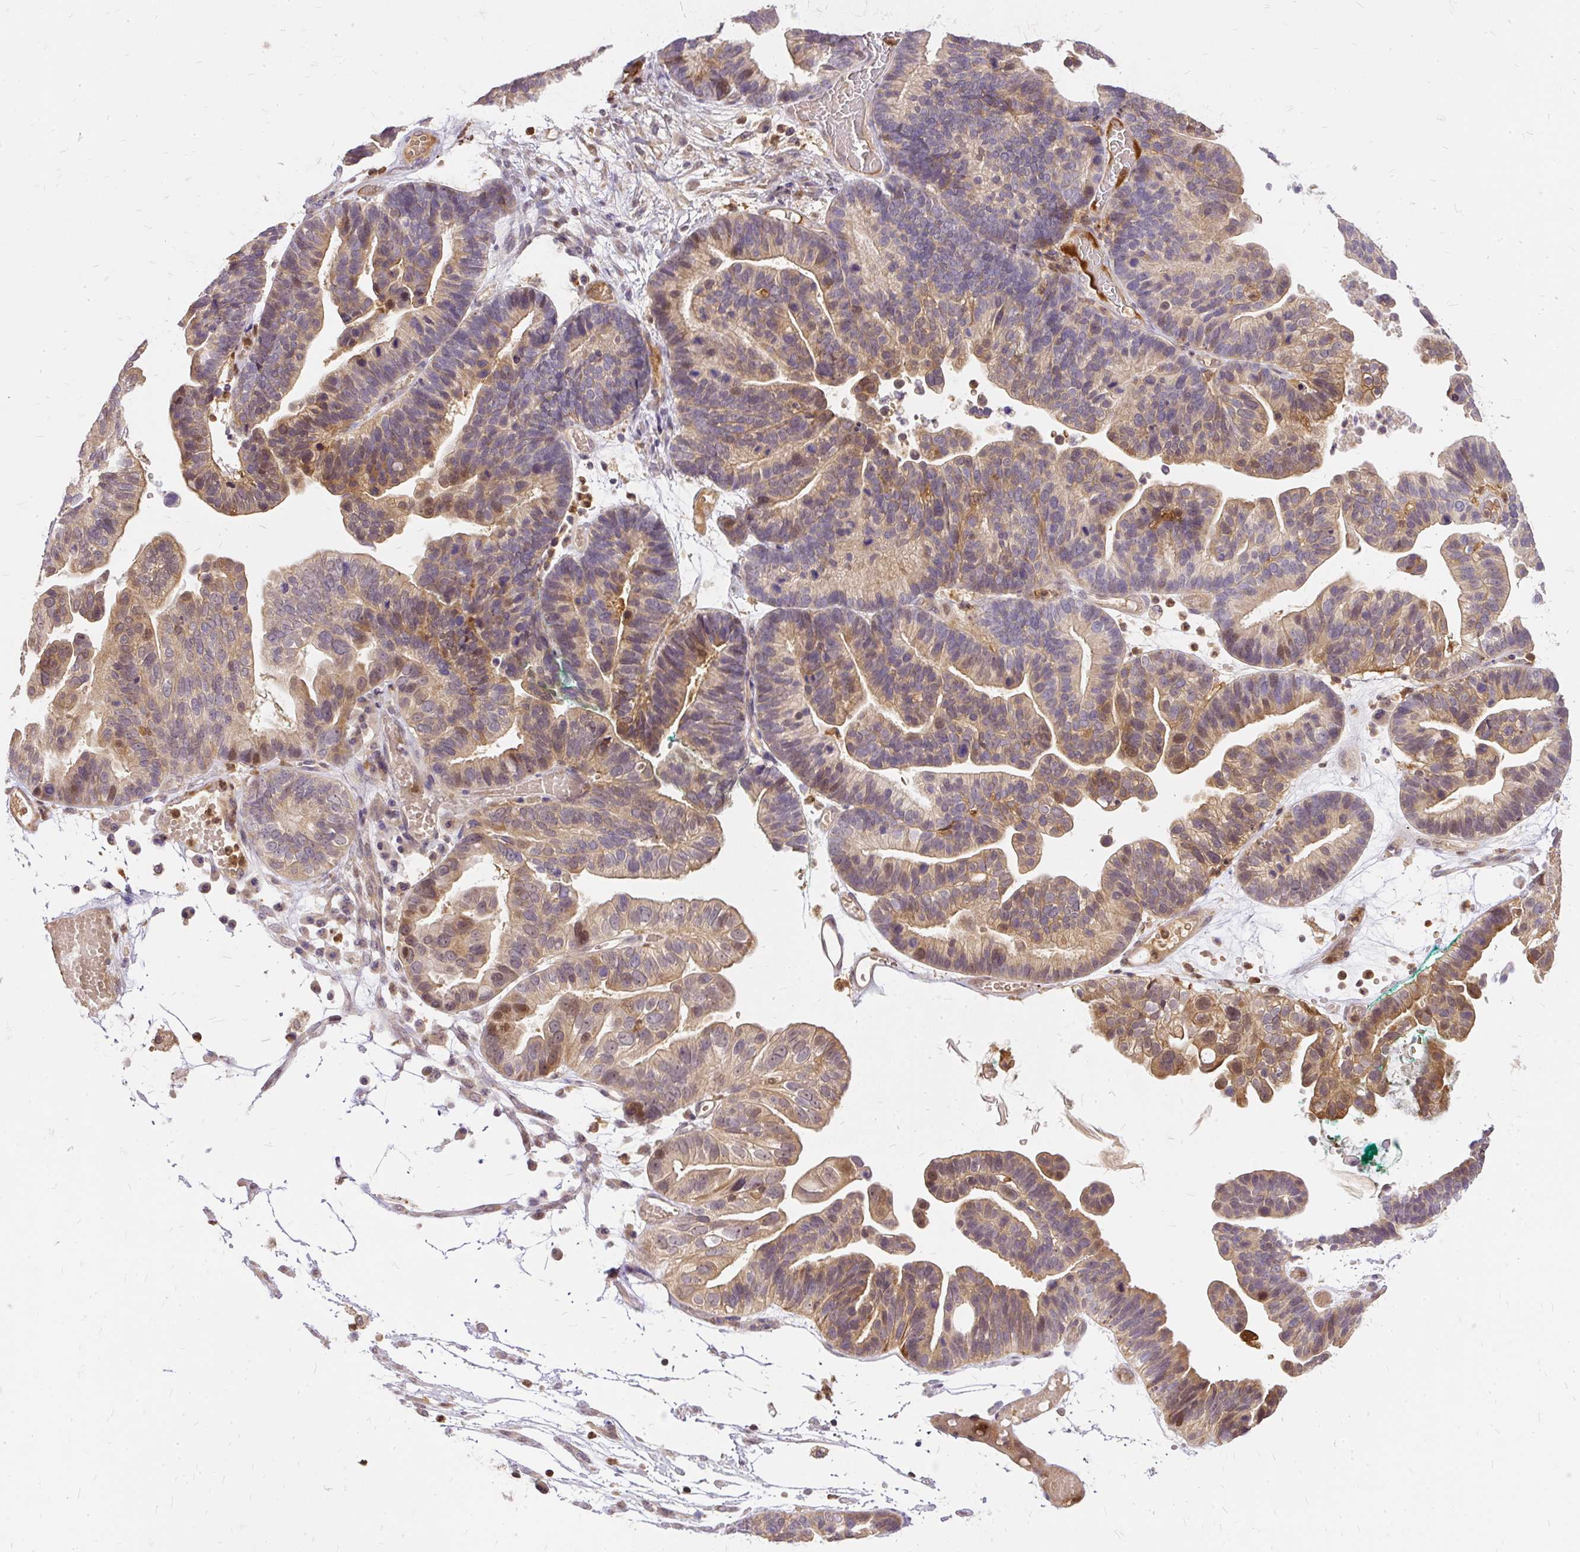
{"staining": {"intensity": "moderate", "quantity": "25%-75%", "location": "cytoplasmic/membranous,nuclear"}, "tissue": "ovarian cancer", "cell_type": "Tumor cells", "image_type": "cancer", "snomed": [{"axis": "morphology", "description": "Cystadenocarcinoma, serous, NOS"}, {"axis": "topography", "description": "Ovary"}], "caption": "Moderate cytoplasmic/membranous and nuclear positivity for a protein is present in approximately 25%-75% of tumor cells of ovarian cancer using immunohistochemistry (IHC).", "gene": "AP5S1", "patient": {"sex": "female", "age": 56}}